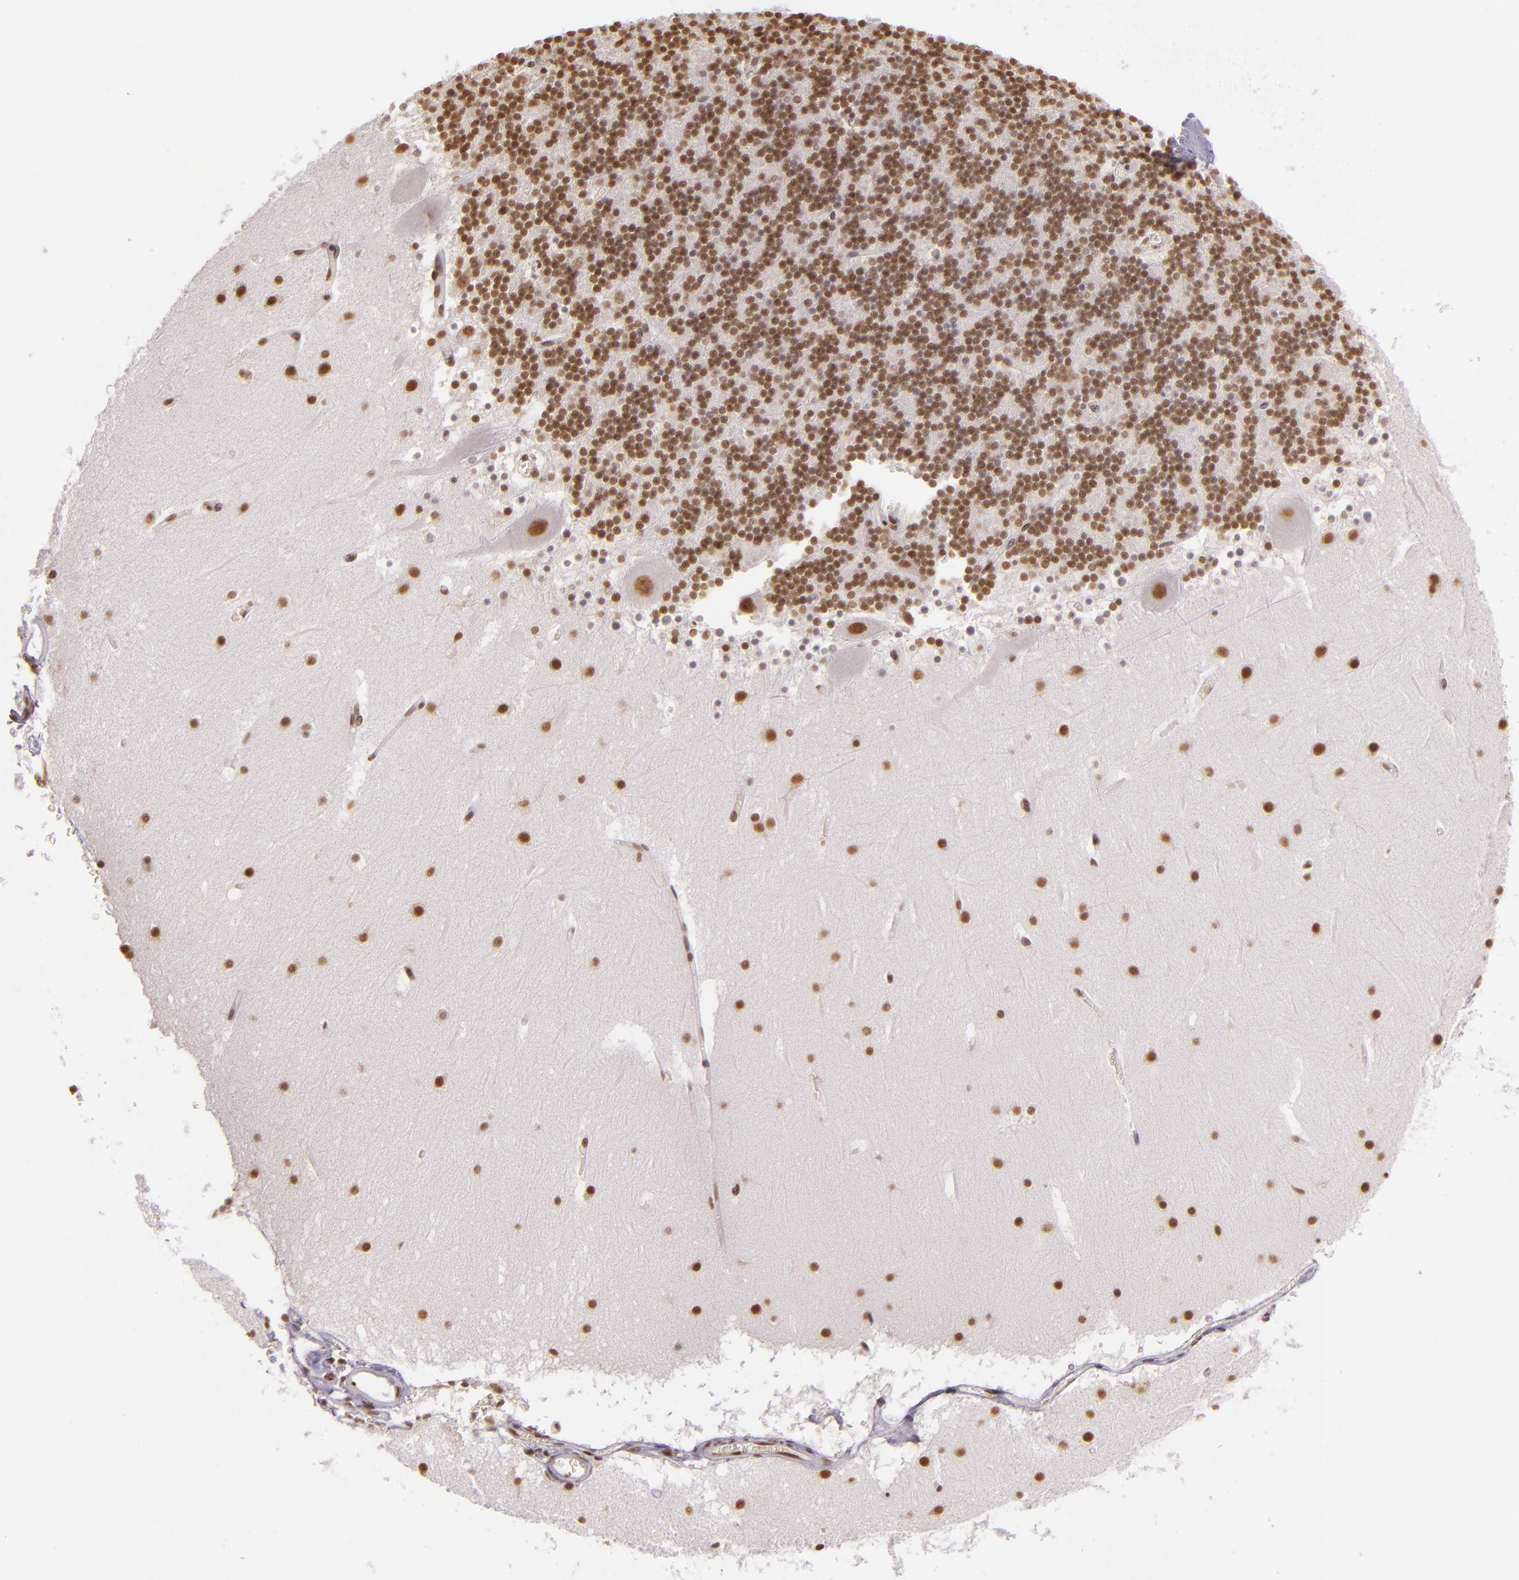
{"staining": {"intensity": "moderate", "quantity": ">75%", "location": "nuclear"}, "tissue": "cerebellum", "cell_type": "Cells in granular layer", "image_type": "normal", "snomed": [{"axis": "morphology", "description": "Normal tissue, NOS"}, {"axis": "topography", "description": "Cerebellum"}], "caption": "A histopathology image showing moderate nuclear positivity in about >75% of cells in granular layer in normal cerebellum, as visualized by brown immunohistochemical staining.", "gene": "USF1", "patient": {"sex": "male", "age": 45}}